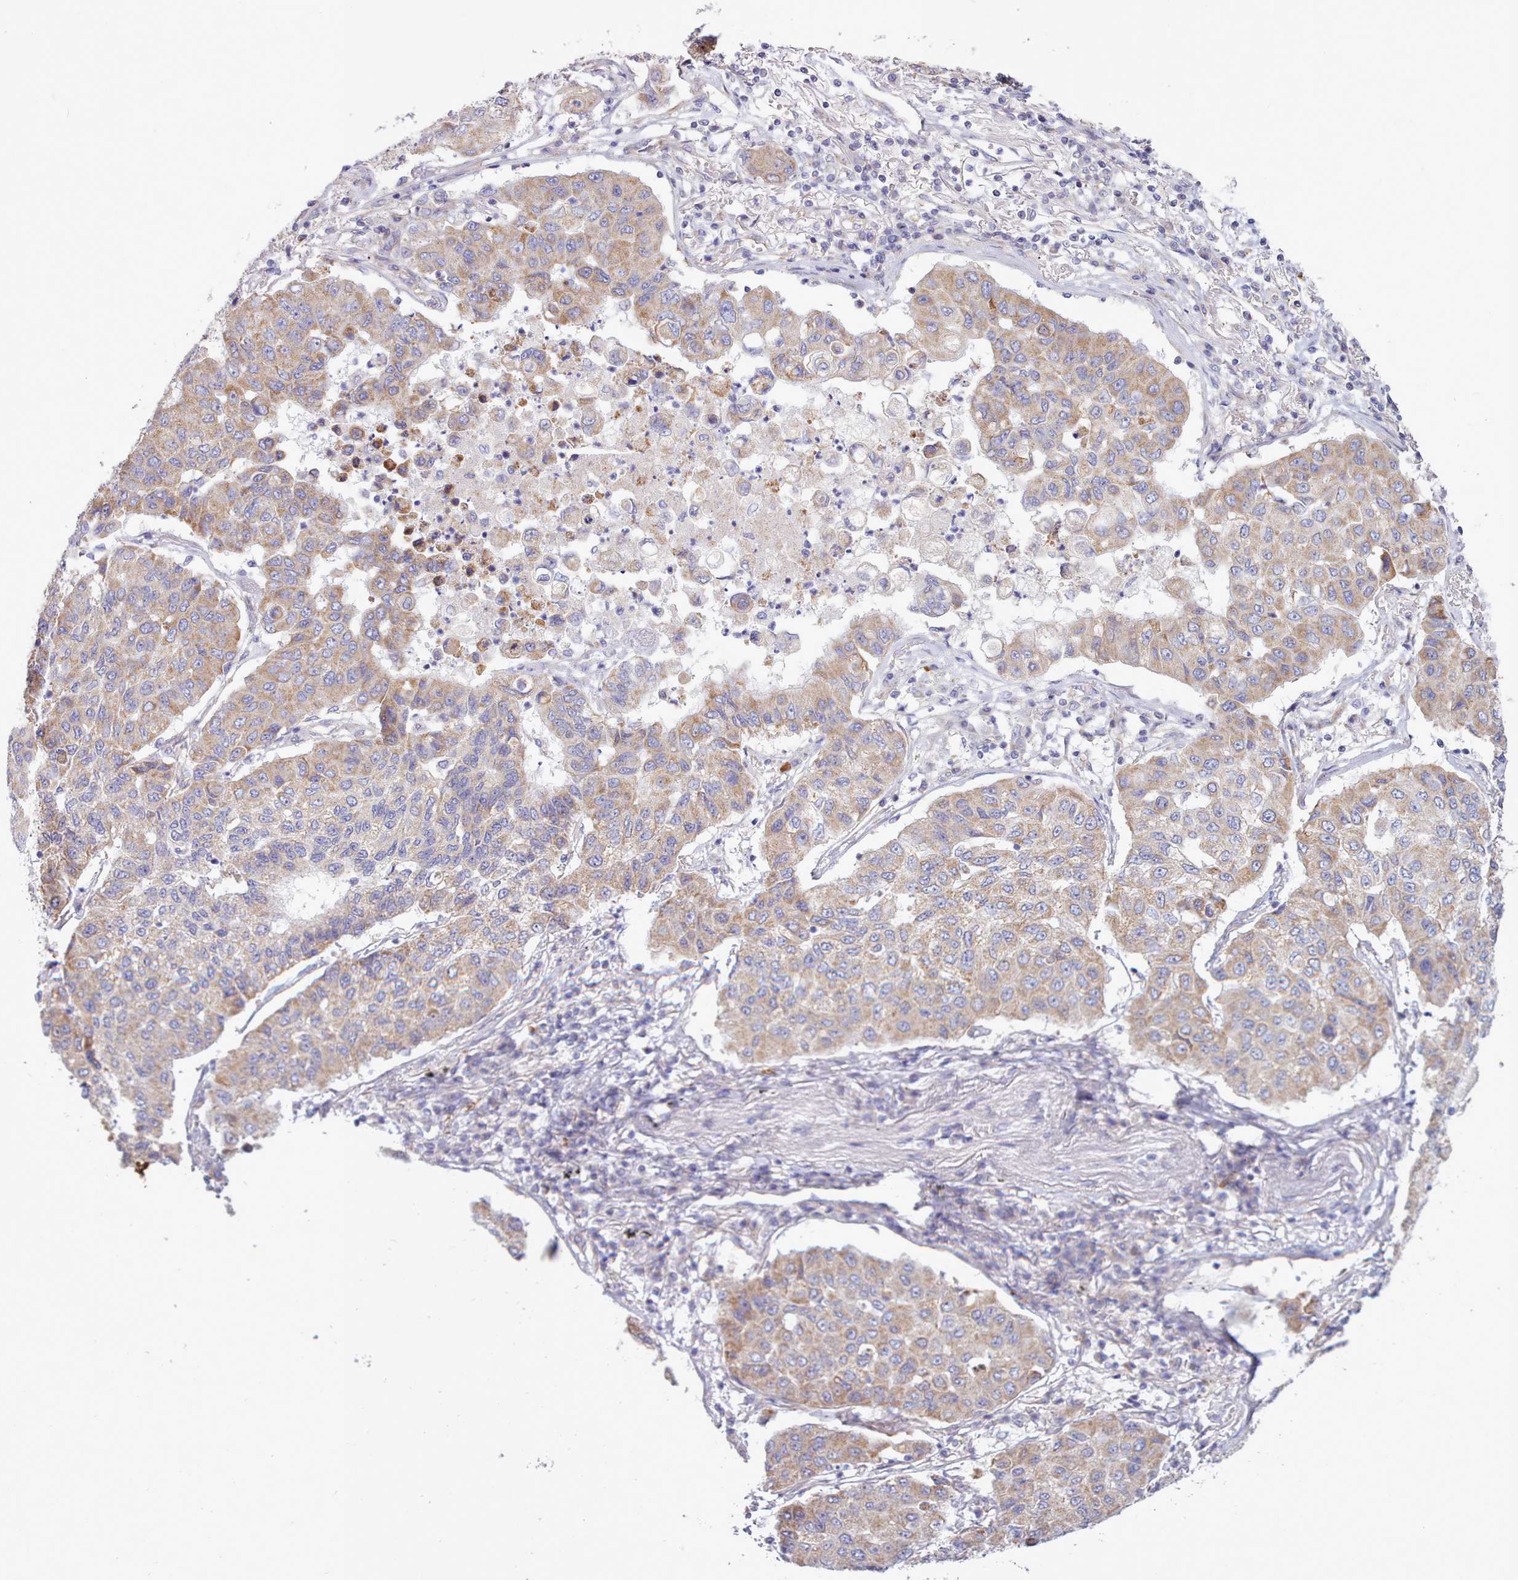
{"staining": {"intensity": "moderate", "quantity": ">75%", "location": "cytoplasmic/membranous"}, "tissue": "lung cancer", "cell_type": "Tumor cells", "image_type": "cancer", "snomed": [{"axis": "morphology", "description": "Squamous cell carcinoma, NOS"}, {"axis": "topography", "description": "Lung"}], "caption": "Brown immunohistochemical staining in human lung cancer displays moderate cytoplasmic/membranous staining in approximately >75% of tumor cells.", "gene": "MRPL21", "patient": {"sex": "male", "age": 74}}